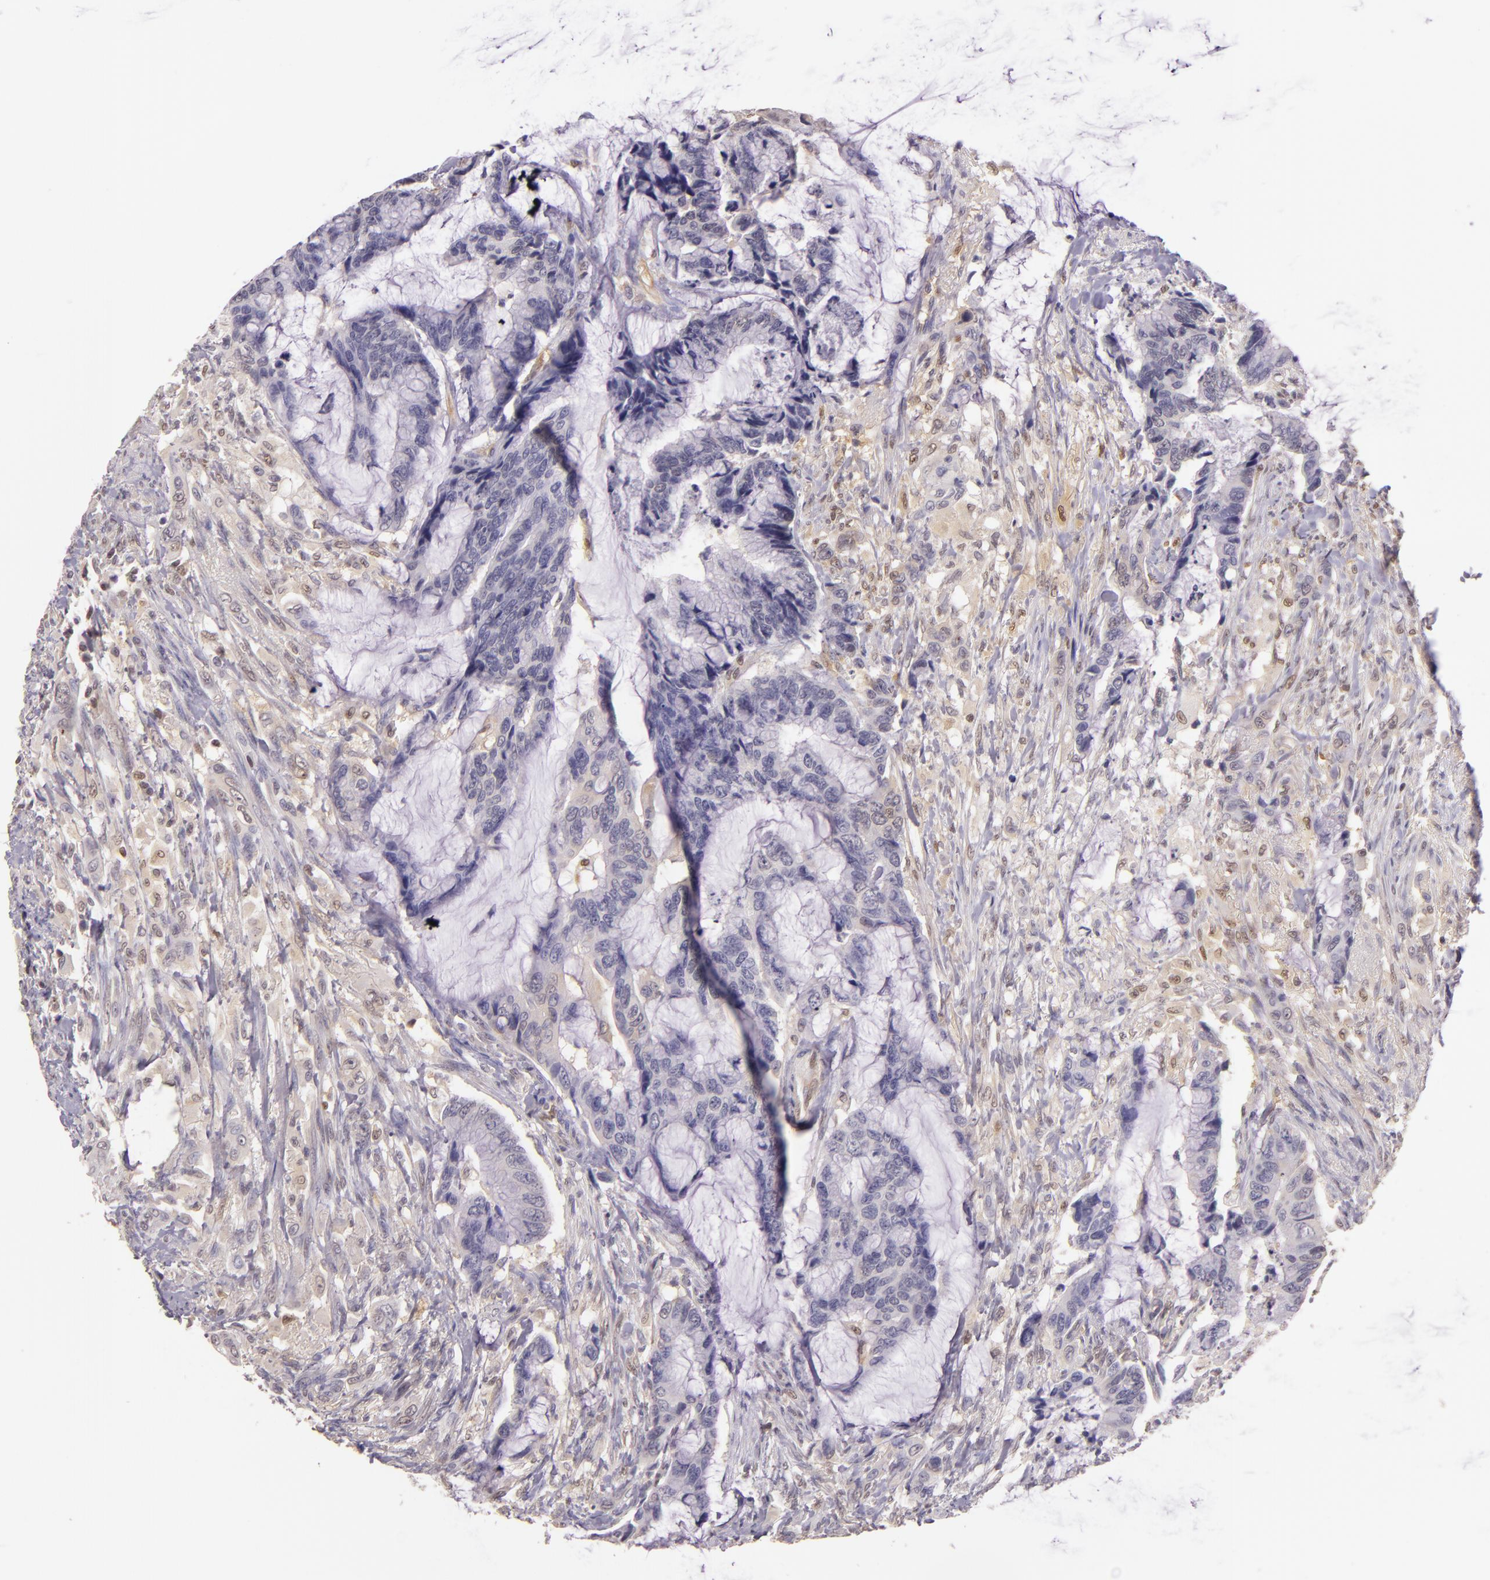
{"staining": {"intensity": "weak", "quantity": "<25%", "location": "cytoplasmic/membranous,nuclear"}, "tissue": "colorectal cancer", "cell_type": "Tumor cells", "image_type": "cancer", "snomed": [{"axis": "morphology", "description": "Adenocarcinoma, NOS"}, {"axis": "topography", "description": "Rectum"}], "caption": "The micrograph exhibits no significant expression in tumor cells of colorectal cancer.", "gene": "HSPA8", "patient": {"sex": "female", "age": 59}}